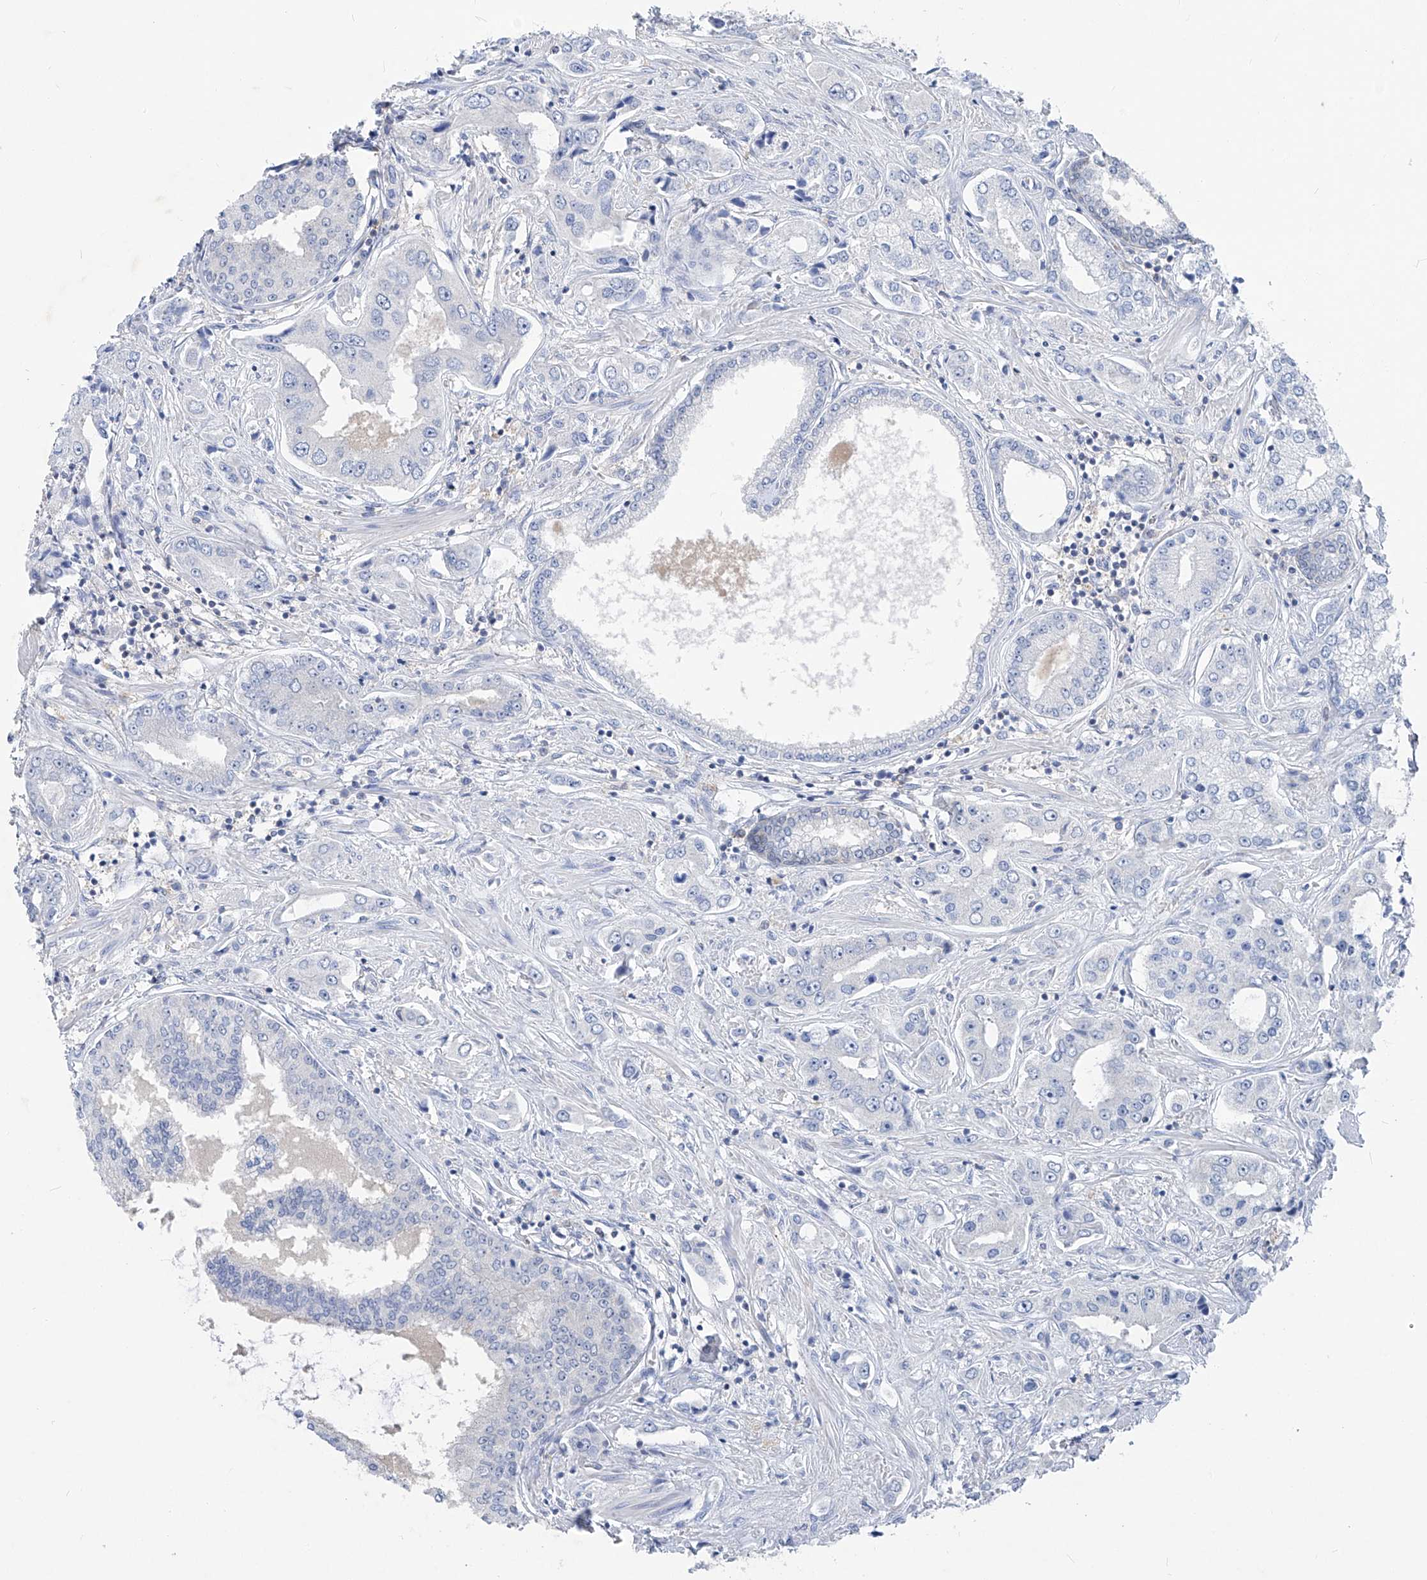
{"staining": {"intensity": "negative", "quantity": "none", "location": "none"}, "tissue": "prostate cancer", "cell_type": "Tumor cells", "image_type": "cancer", "snomed": [{"axis": "morphology", "description": "Adenocarcinoma, High grade"}, {"axis": "topography", "description": "Prostate"}], "caption": "Human prostate high-grade adenocarcinoma stained for a protein using IHC displays no expression in tumor cells.", "gene": "UFL1", "patient": {"sex": "male", "age": 66}}